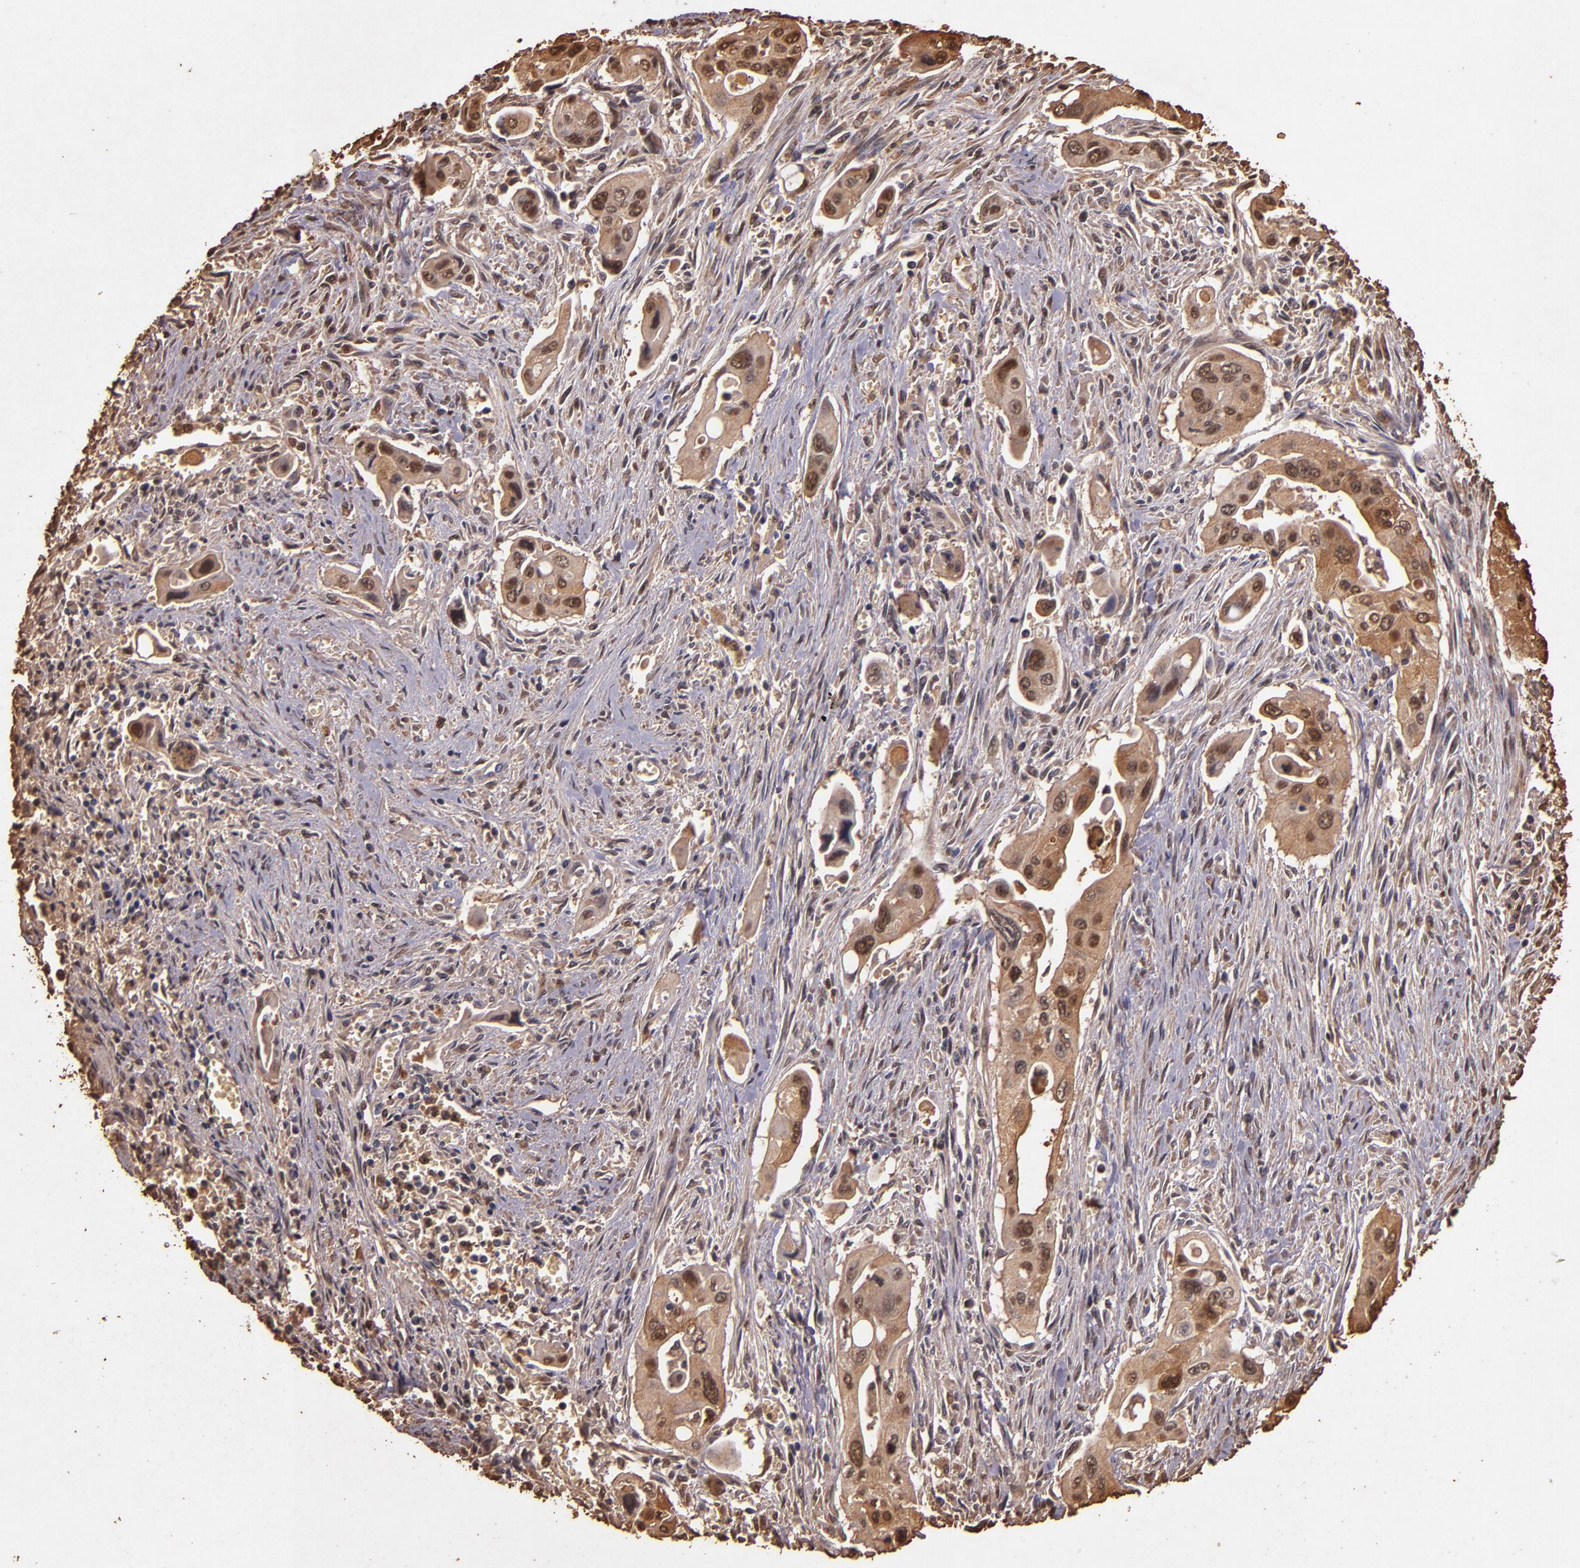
{"staining": {"intensity": "moderate", "quantity": ">75%", "location": "cytoplasmic/membranous,nuclear"}, "tissue": "pancreatic cancer", "cell_type": "Tumor cells", "image_type": "cancer", "snomed": [{"axis": "morphology", "description": "Adenocarcinoma, NOS"}, {"axis": "topography", "description": "Pancreas"}], "caption": "About >75% of tumor cells in human adenocarcinoma (pancreatic) display moderate cytoplasmic/membranous and nuclear protein expression as visualized by brown immunohistochemical staining.", "gene": "S100A6", "patient": {"sex": "male", "age": 77}}